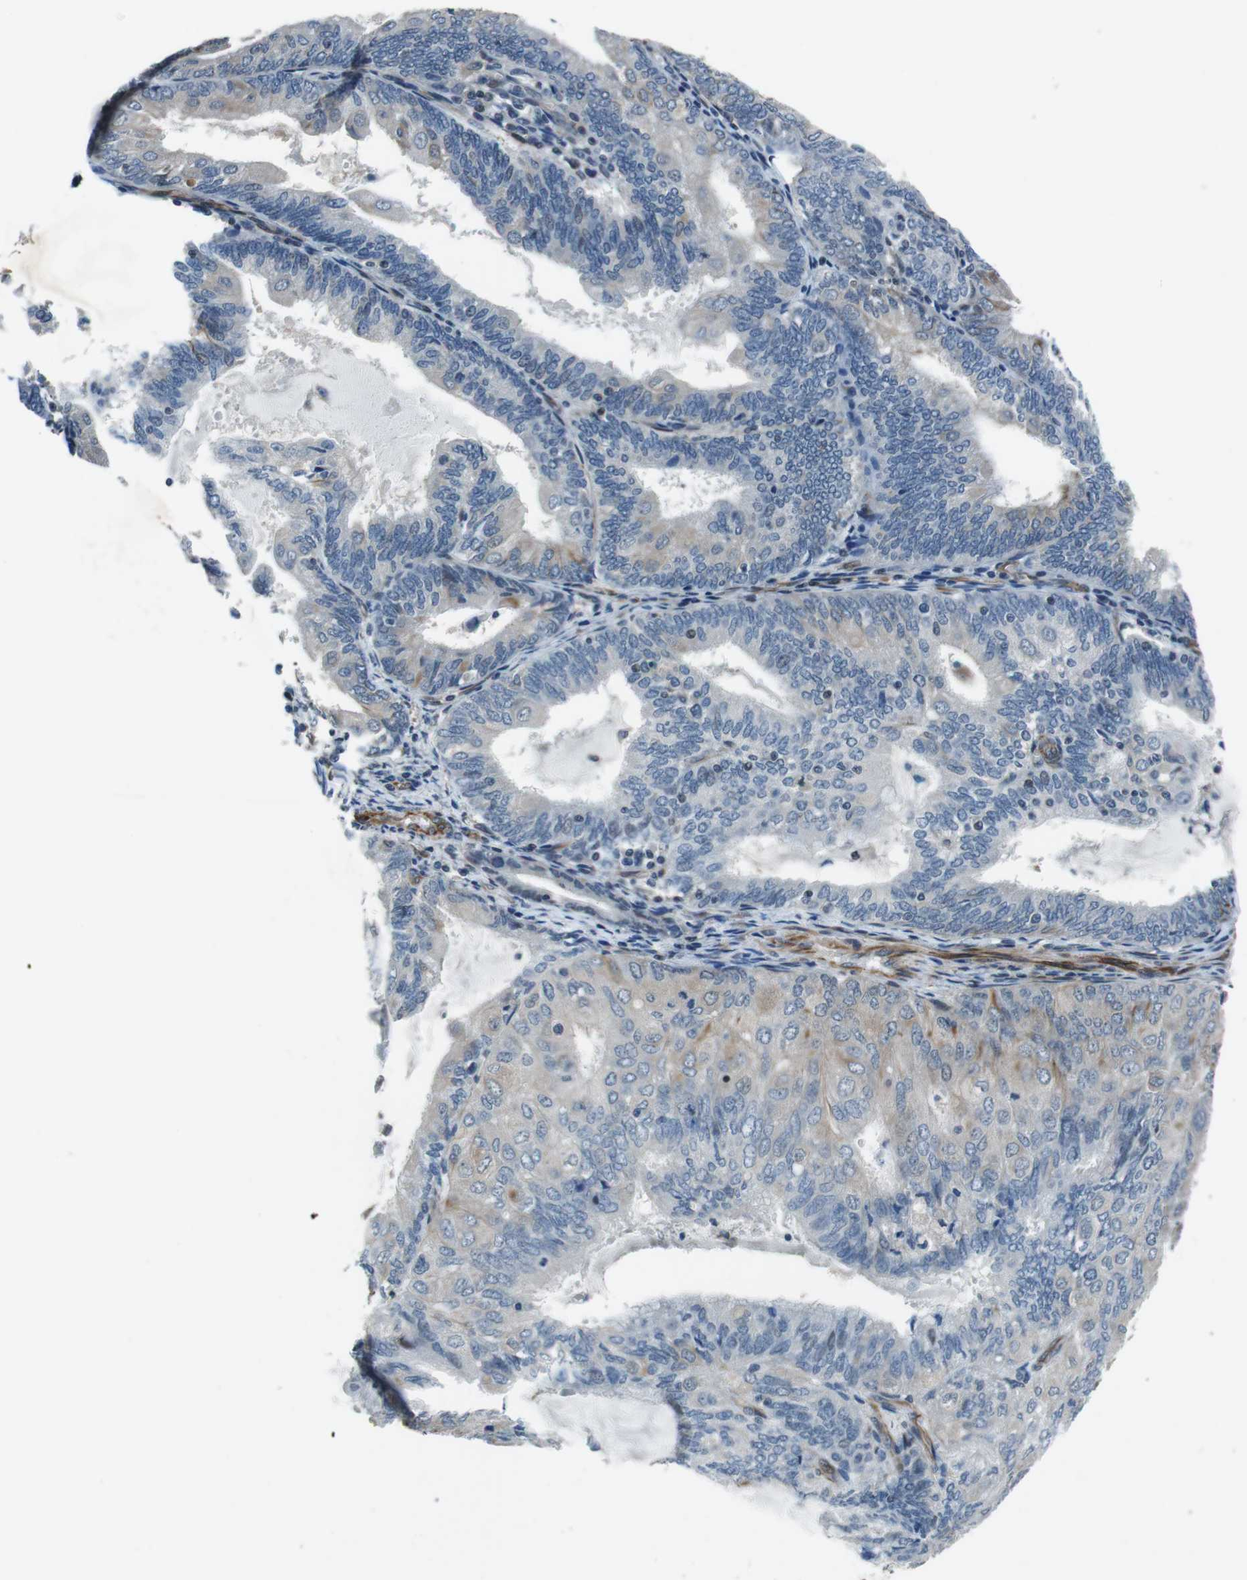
{"staining": {"intensity": "negative", "quantity": "none", "location": "none"}, "tissue": "endometrial cancer", "cell_type": "Tumor cells", "image_type": "cancer", "snomed": [{"axis": "morphology", "description": "Adenocarcinoma, NOS"}, {"axis": "topography", "description": "Endometrium"}], "caption": "A high-resolution micrograph shows immunohistochemistry (IHC) staining of adenocarcinoma (endometrial), which demonstrates no significant positivity in tumor cells.", "gene": "LRRC49", "patient": {"sex": "female", "age": 81}}